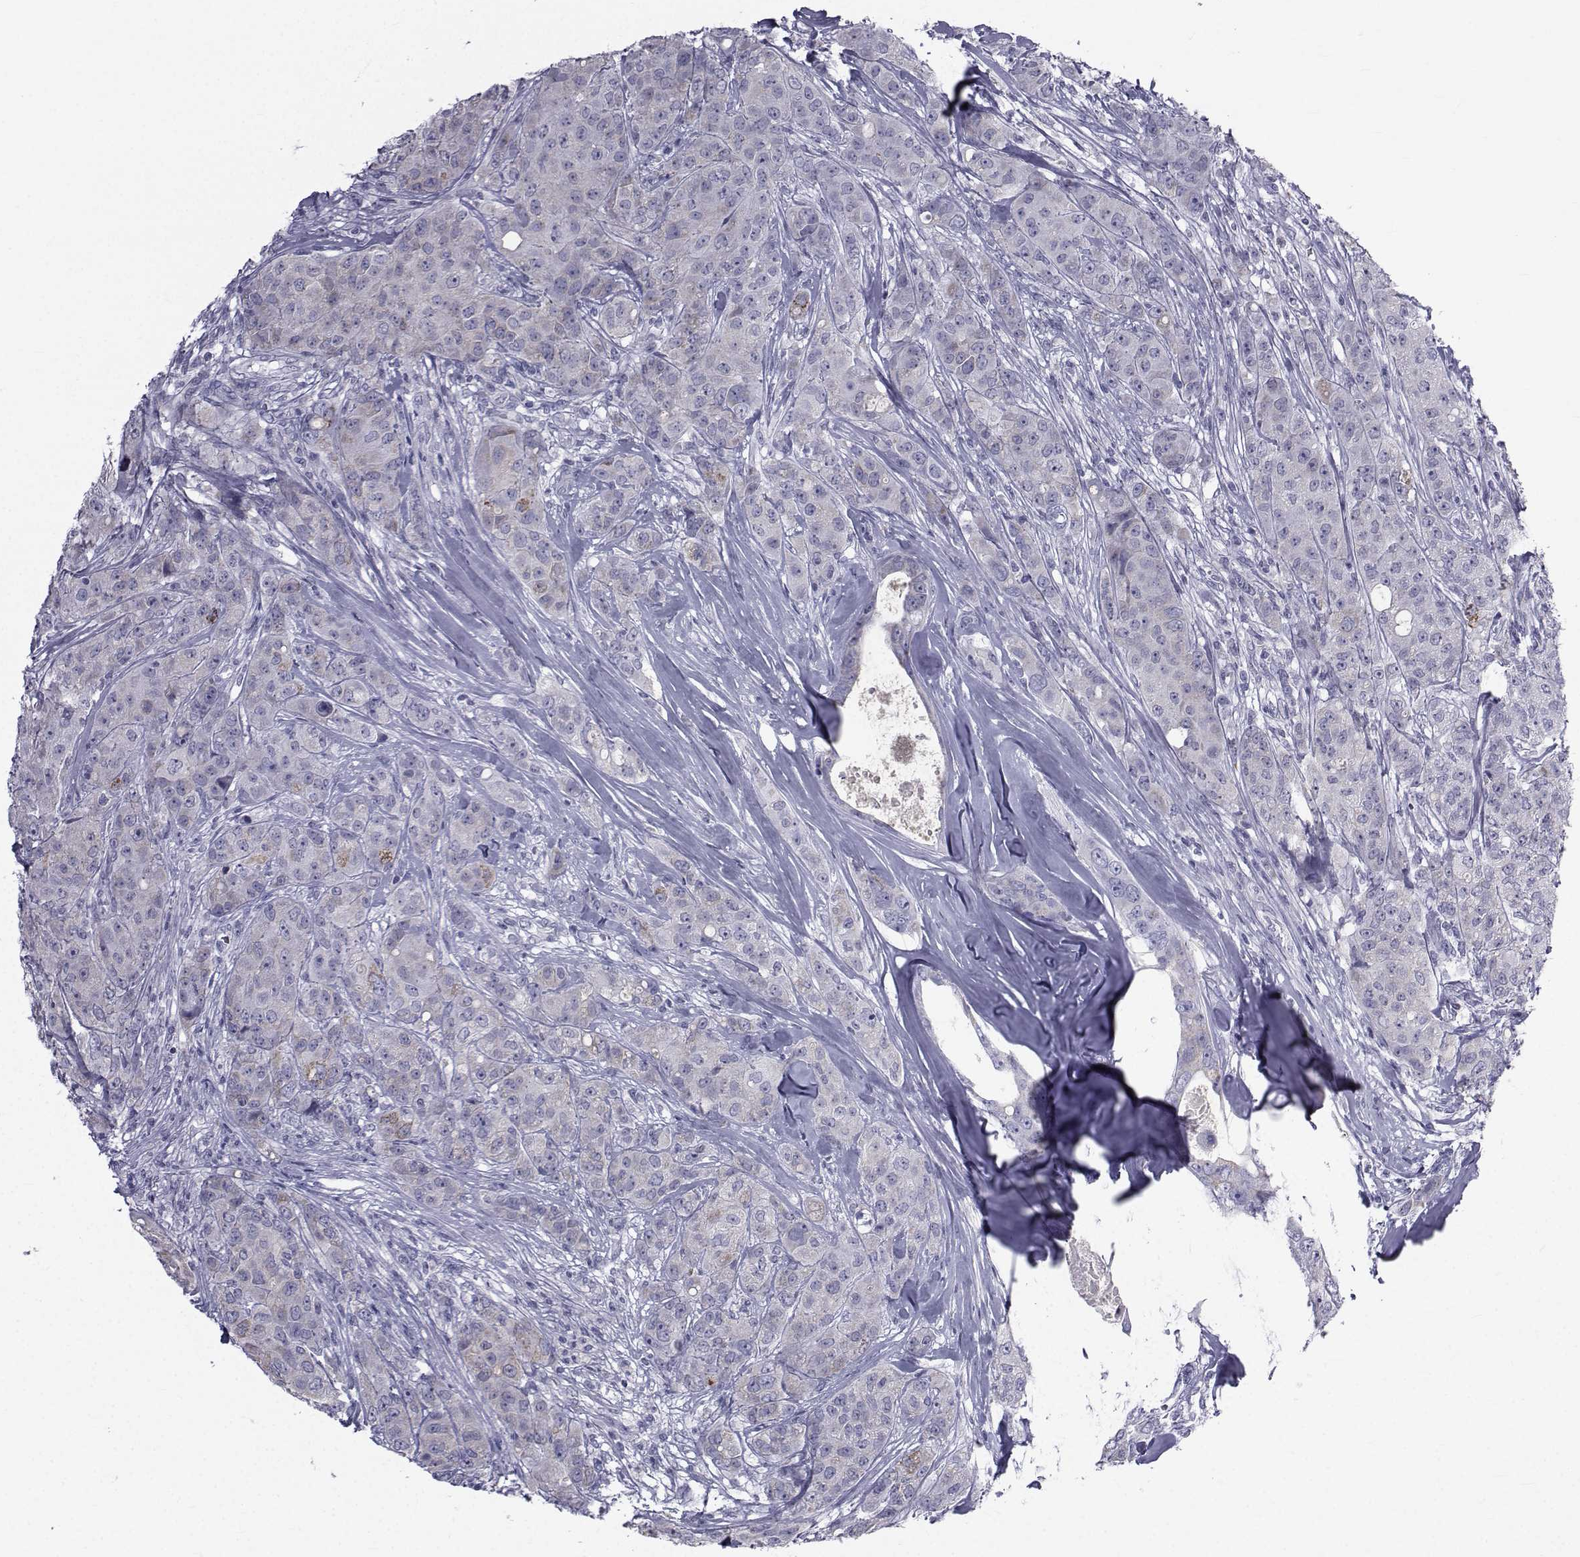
{"staining": {"intensity": "weak", "quantity": "<25%", "location": "cytoplasmic/membranous"}, "tissue": "breast cancer", "cell_type": "Tumor cells", "image_type": "cancer", "snomed": [{"axis": "morphology", "description": "Duct carcinoma"}, {"axis": "topography", "description": "Breast"}], "caption": "Image shows no protein positivity in tumor cells of breast infiltrating ductal carcinoma tissue.", "gene": "FDXR", "patient": {"sex": "female", "age": 43}}